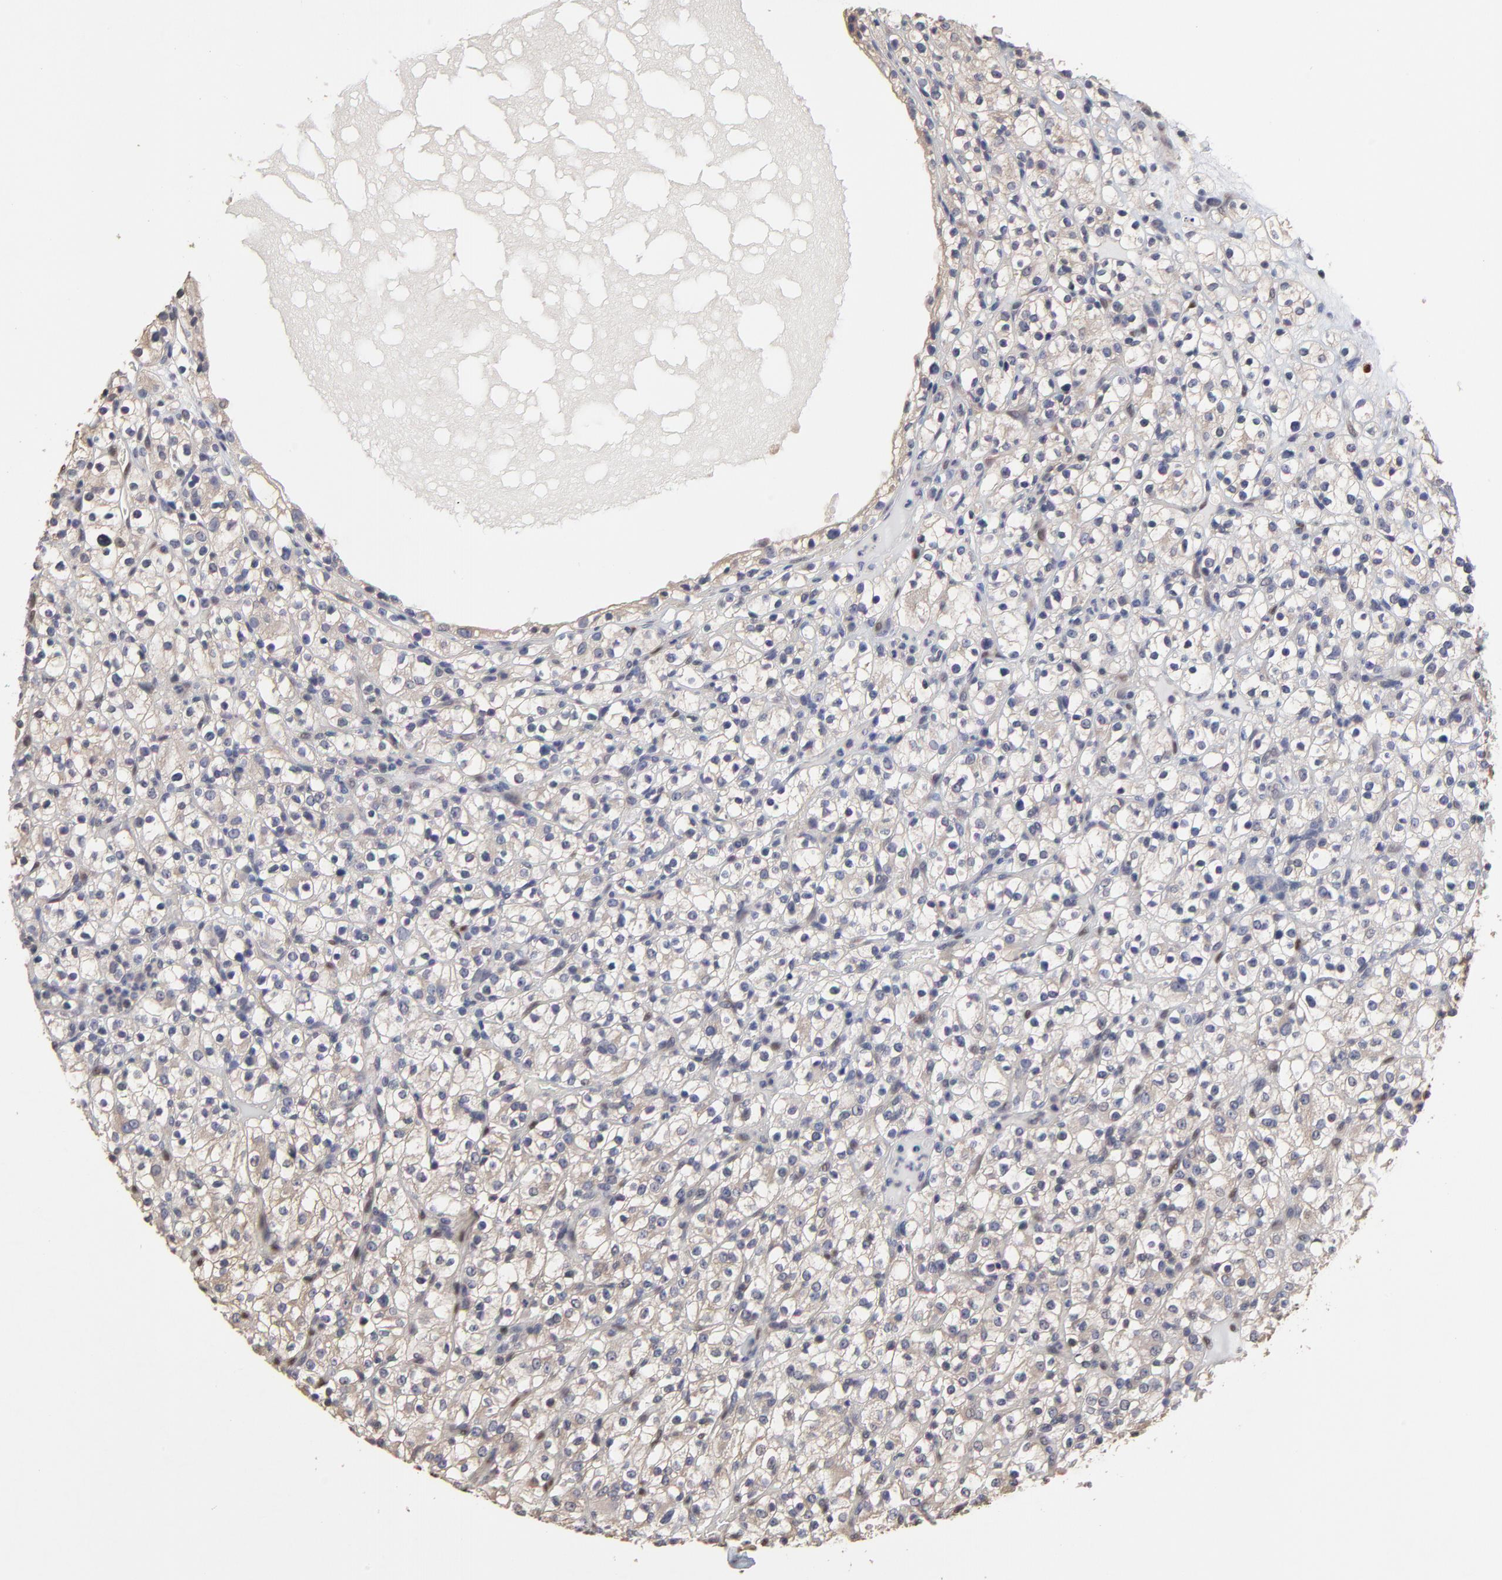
{"staining": {"intensity": "weak", "quantity": "<25%", "location": "cytoplasmic/membranous,nuclear"}, "tissue": "renal cancer", "cell_type": "Tumor cells", "image_type": "cancer", "snomed": [{"axis": "morphology", "description": "Normal tissue, NOS"}, {"axis": "morphology", "description": "Adenocarcinoma, NOS"}, {"axis": "topography", "description": "Kidney"}], "caption": "Renal cancer (adenocarcinoma) was stained to show a protein in brown. There is no significant expression in tumor cells.", "gene": "CCT2", "patient": {"sex": "female", "age": 72}}